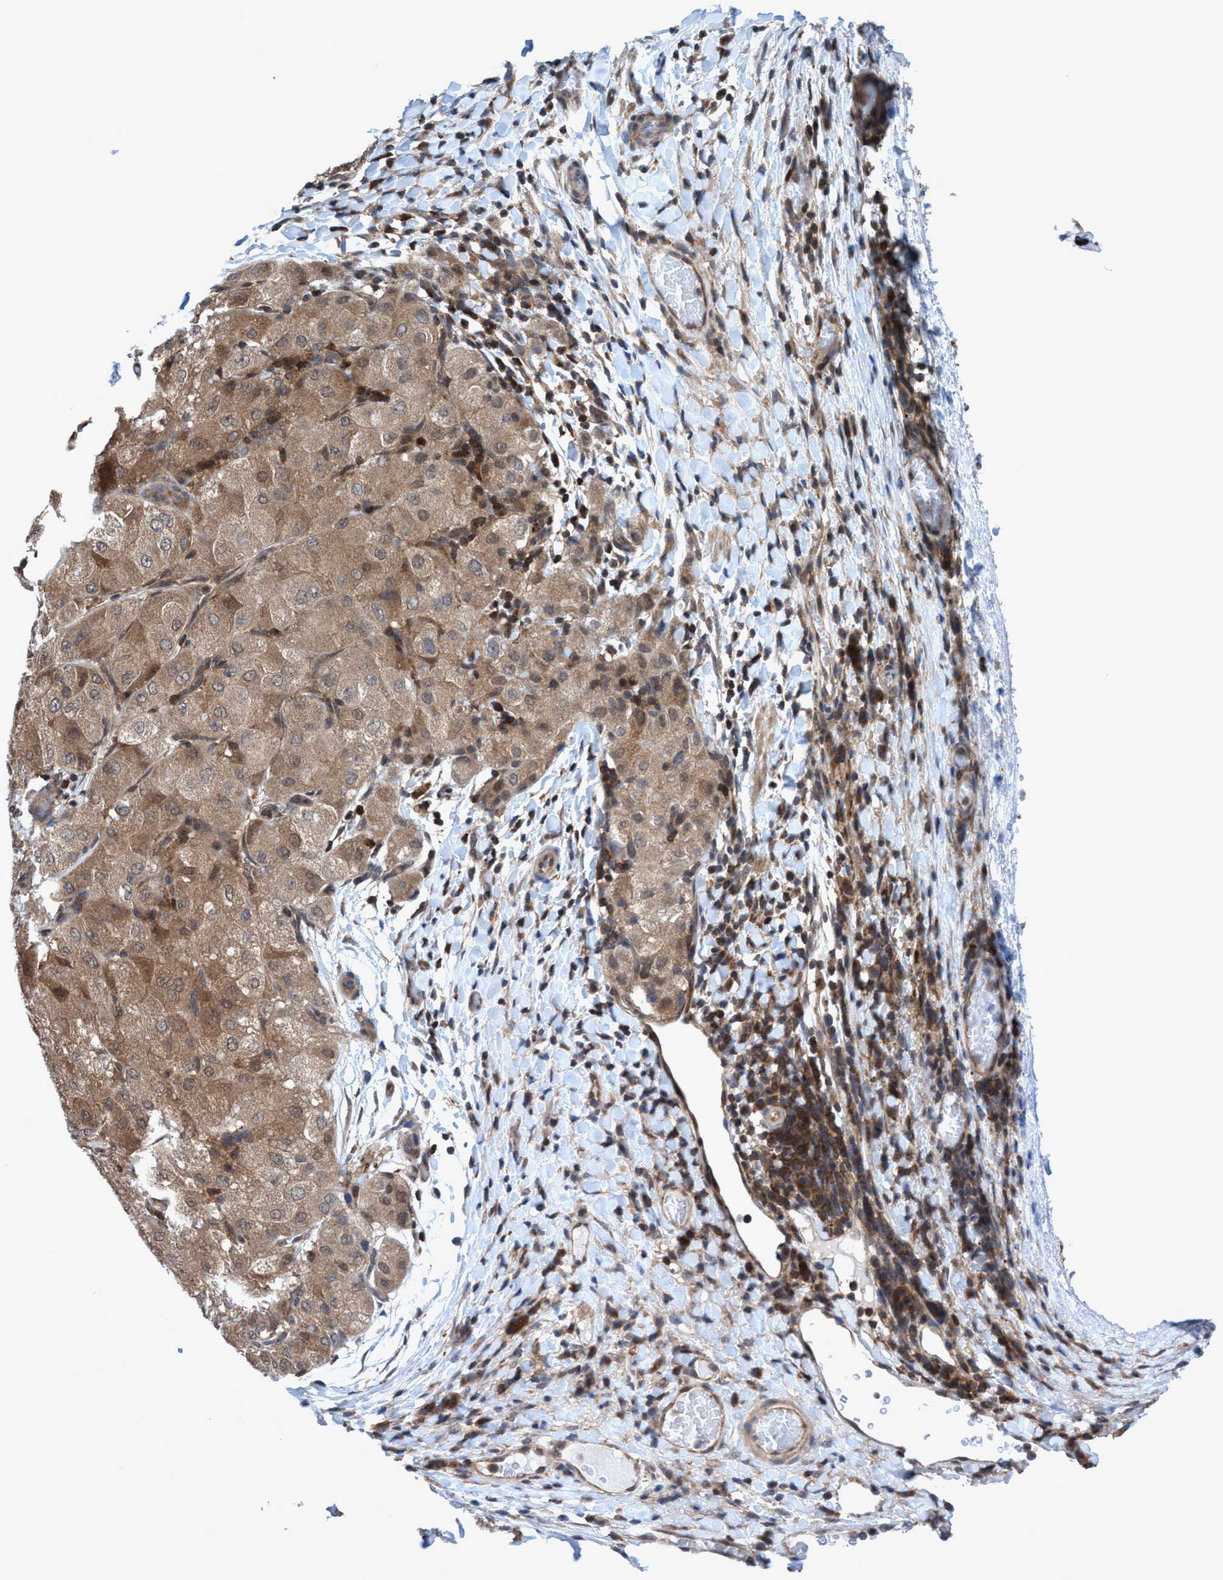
{"staining": {"intensity": "moderate", "quantity": ">75%", "location": "cytoplasmic/membranous"}, "tissue": "liver cancer", "cell_type": "Tumor cells", "image_type": "cancer", "snomed": [{"axis": "morphology", "description": "Carcinoma, Hepatocellular, NOS"}, {"axis": "topography", "description": "Liver"}], "caption": "Immunohistochemical staining of human liver cancer (hepatocellular carcinoma) reveals medium levels of moderate cytoplasmic/membranous positivity in about >75% of tumor cells.", "gene": "GLOD4", "patient": {"sex": "male", "age": 80}}